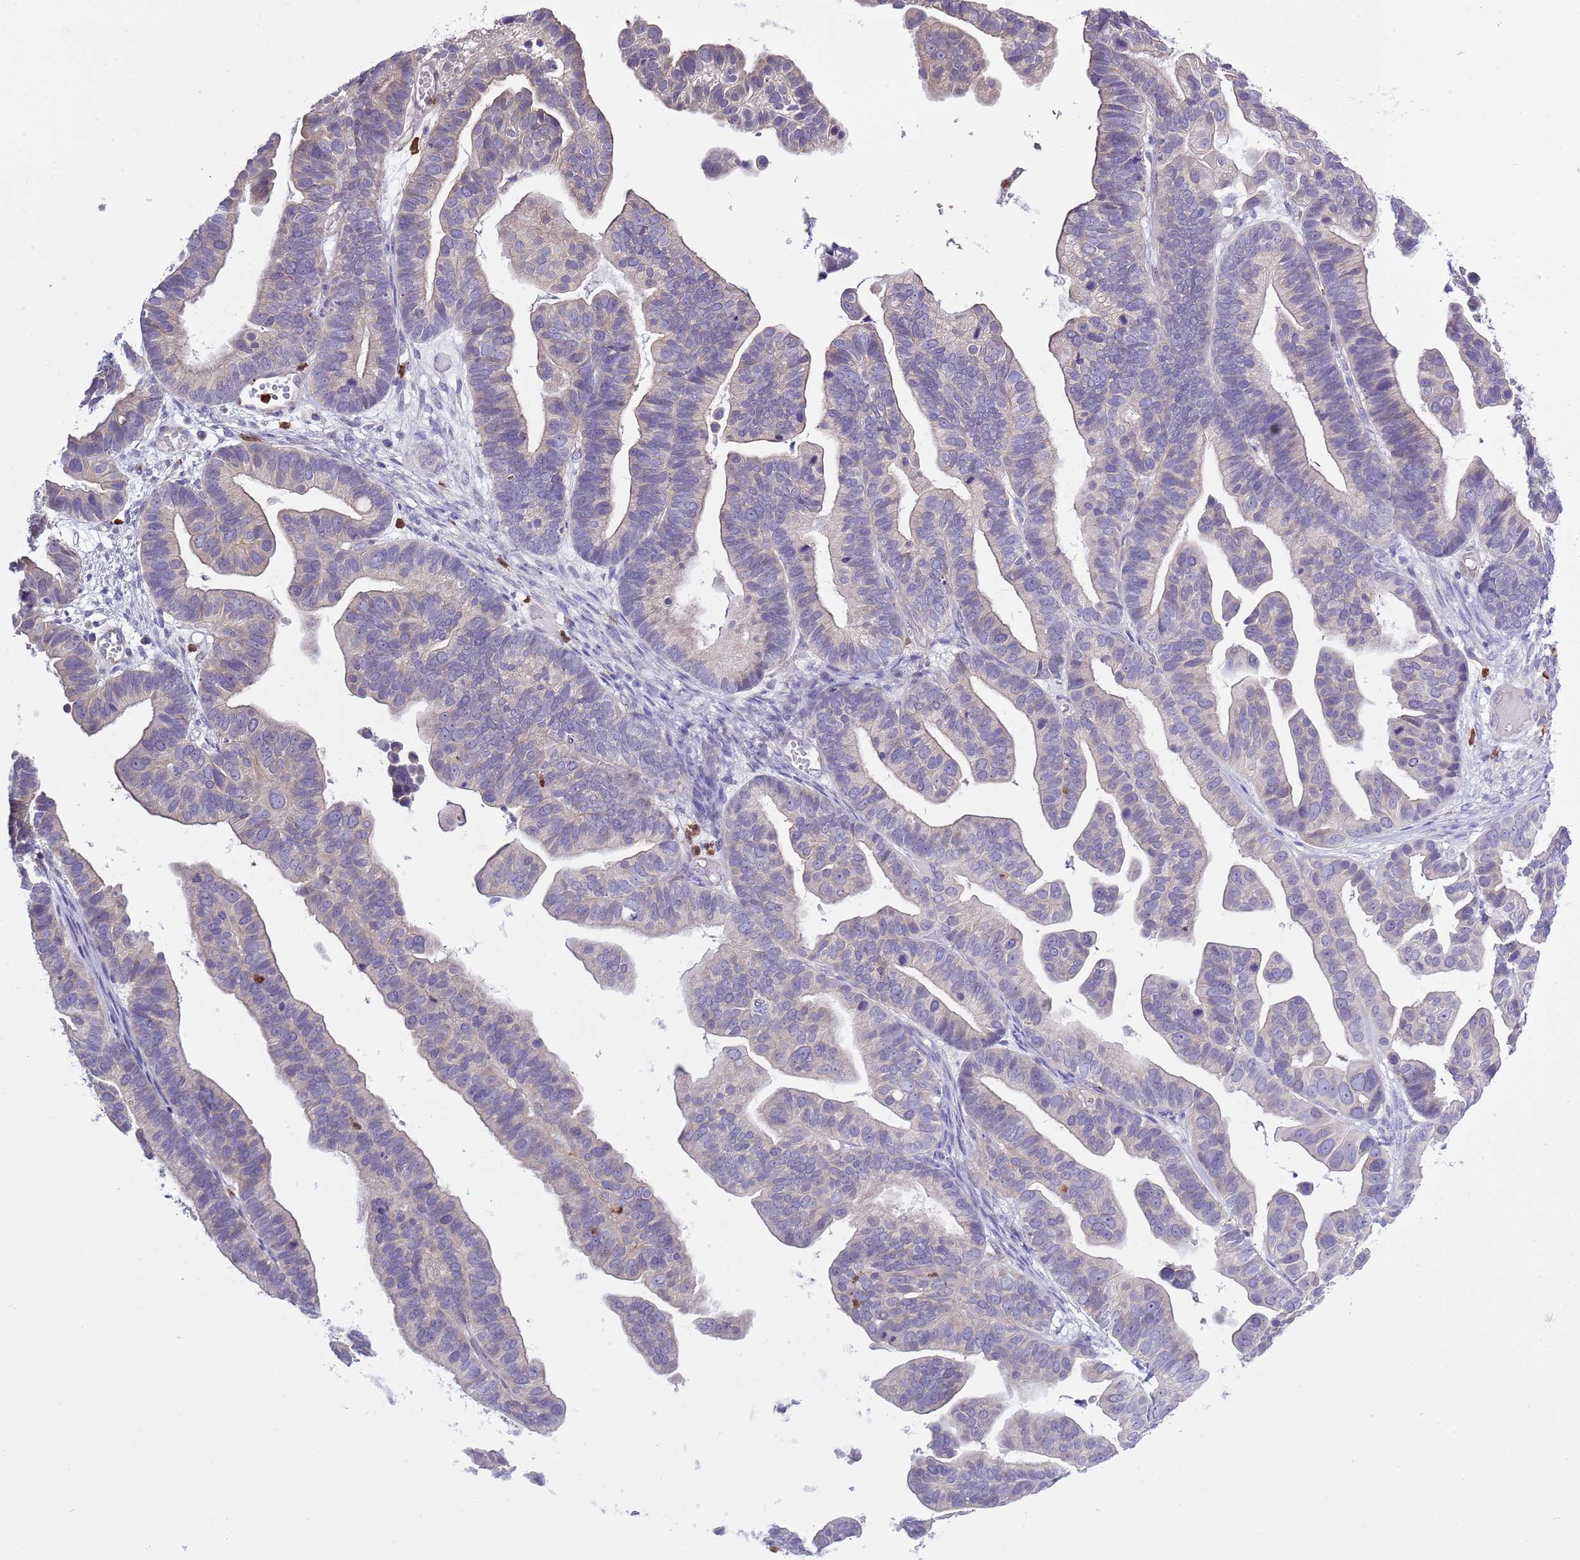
{"staining": {"intensity": "weak", "quantity": "<25%", "location": "cytoplasmic/membranous"}, "tissue": "ovarian cancer", "cell_type": "Tumor cells", "image_type": "cancer", "snomed": [{"axis": "morphology", "description": "Cystadenocarcinoma, serous, NOS"}, {"axis": "topography", "description": "Ovary"}], "caption": "Histopathology image shows no protein positivity in tumor cells of ovarian serous cystadenocarcinoma tissue.", "gene": "ZFP2", "patient": {"sex": "female", "age": 56}}